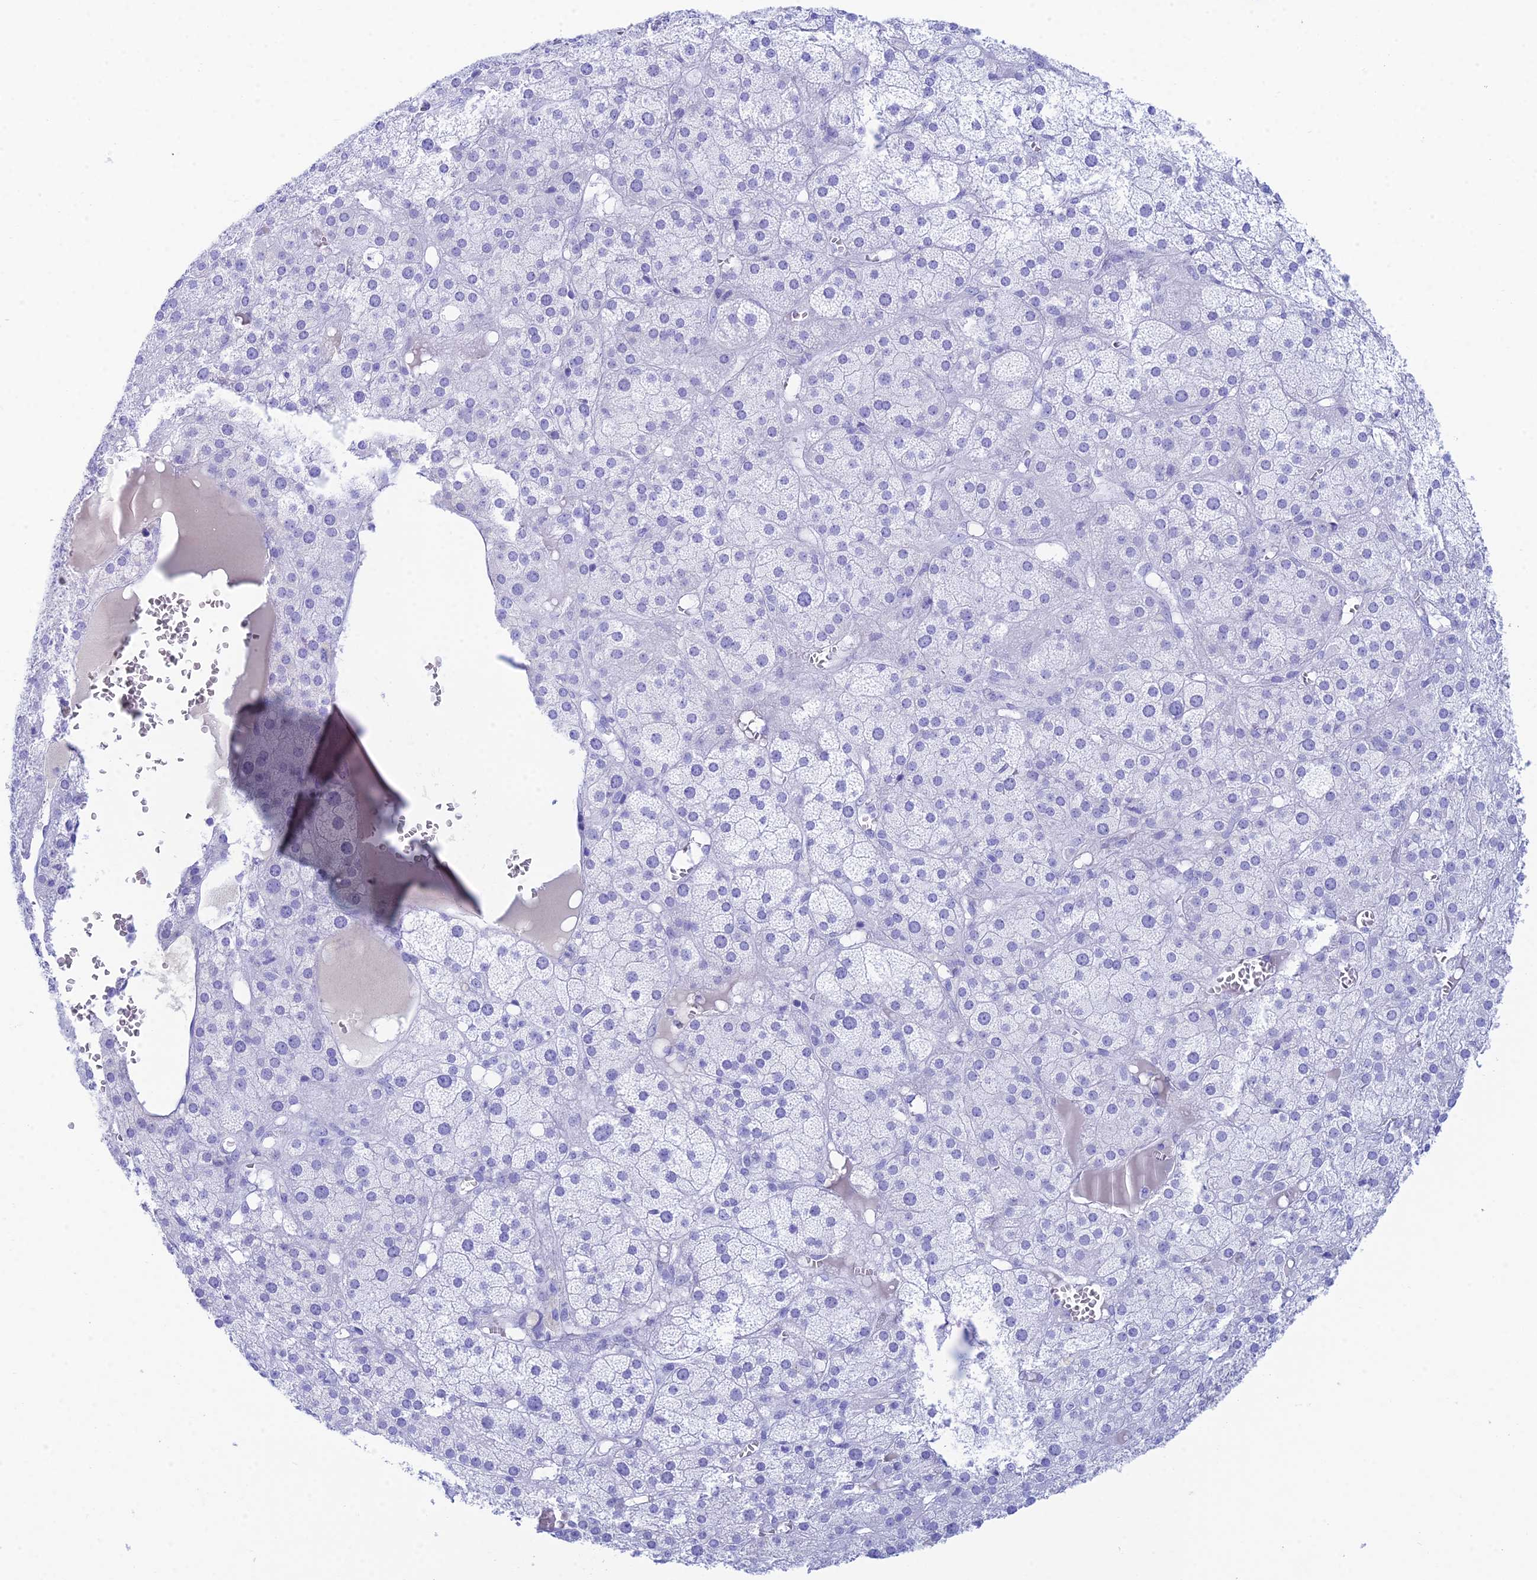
{"staining": {"intensity": "negative", "quantity": "none", "location": "none"}, "tissue": "adrenal gland", "cell_type": "Glandular cells", "image_type": "normal", "snomed": [{"axis": "morphology", "description": "Normal tissue, NOS"}, {"axis": "topography", "description": "Adrenal gland"}], "caption": "High magnification brightfield microscopy of benign adrenal gland stained with DAB (3,3'-diaminobenzidine) (brown) and counterstained with hematoxylin (blue): glandular cells show no significant expression. (Brightfield microscopy of DAB (3,3'-diaminobenzidine) immunohistochemistry at high magnification).", "gene": "REG1A", "patient": {"sex": "female", "age": 61}}